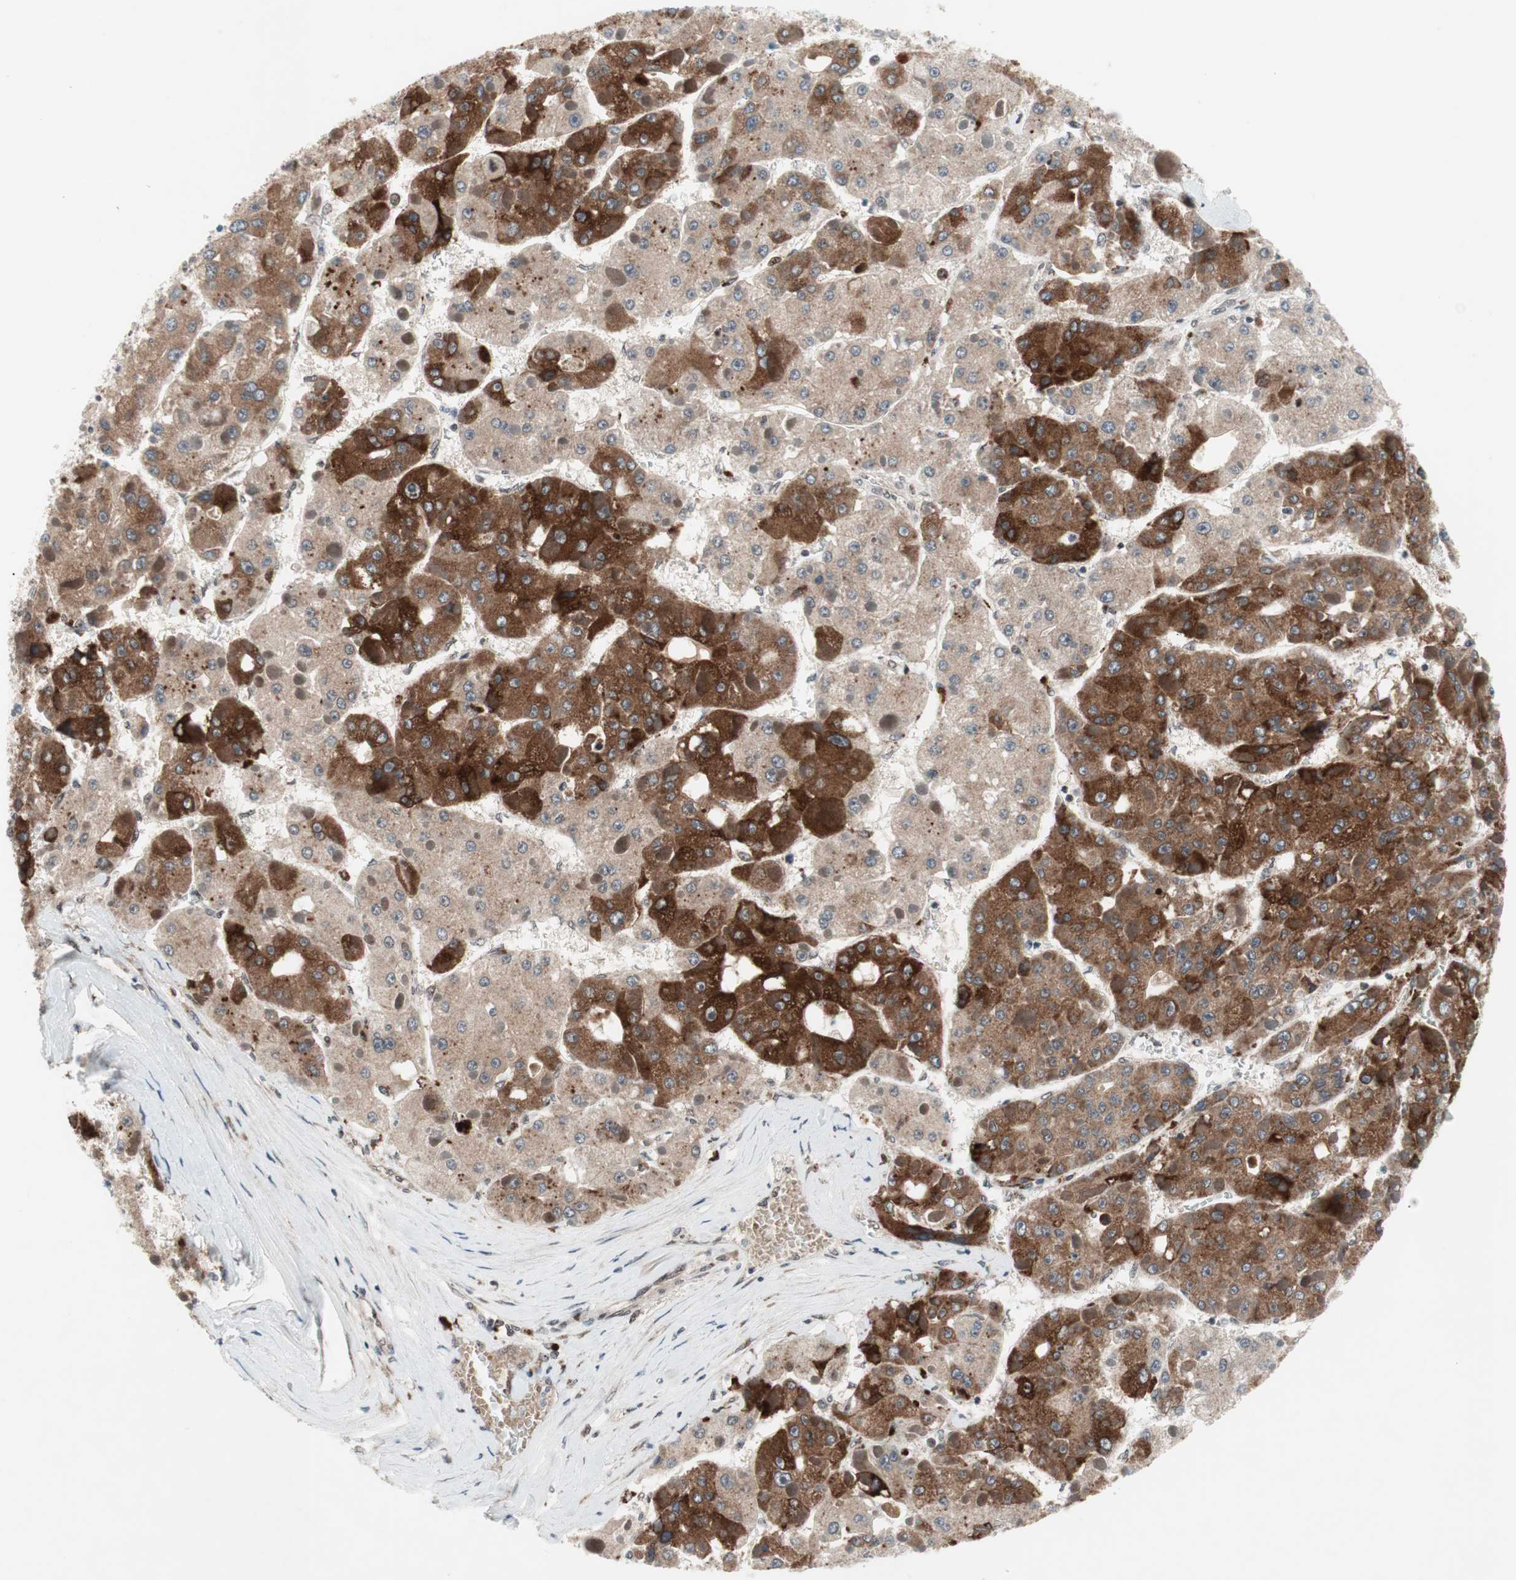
{"staining": {"intensity": "strong", "quantity": ">75%", "location": "cytoplasmic/membranous"}, "tissue": "liver cancer", "cell_type": "Tumor cells", "image_type": "cancer", "snomed": [{"axis": "morphology", "description": "Carcinoma, Hepatocellular, NOS"}, {"axis": "topography", "description": "Liver"}], "caption": "Immunohistochemistry image of neoplastic tissue: liver hepatocellular carcinoma stained using immunohistochemistry reveals high levels of strong protein expression localized specifically in the cytoplasmic/membranous of tumor cells, appearing as a cytoplasmic/membranous brown color.", "gene": "TCF12", "patient": {"sex": "female", "age": 73}}